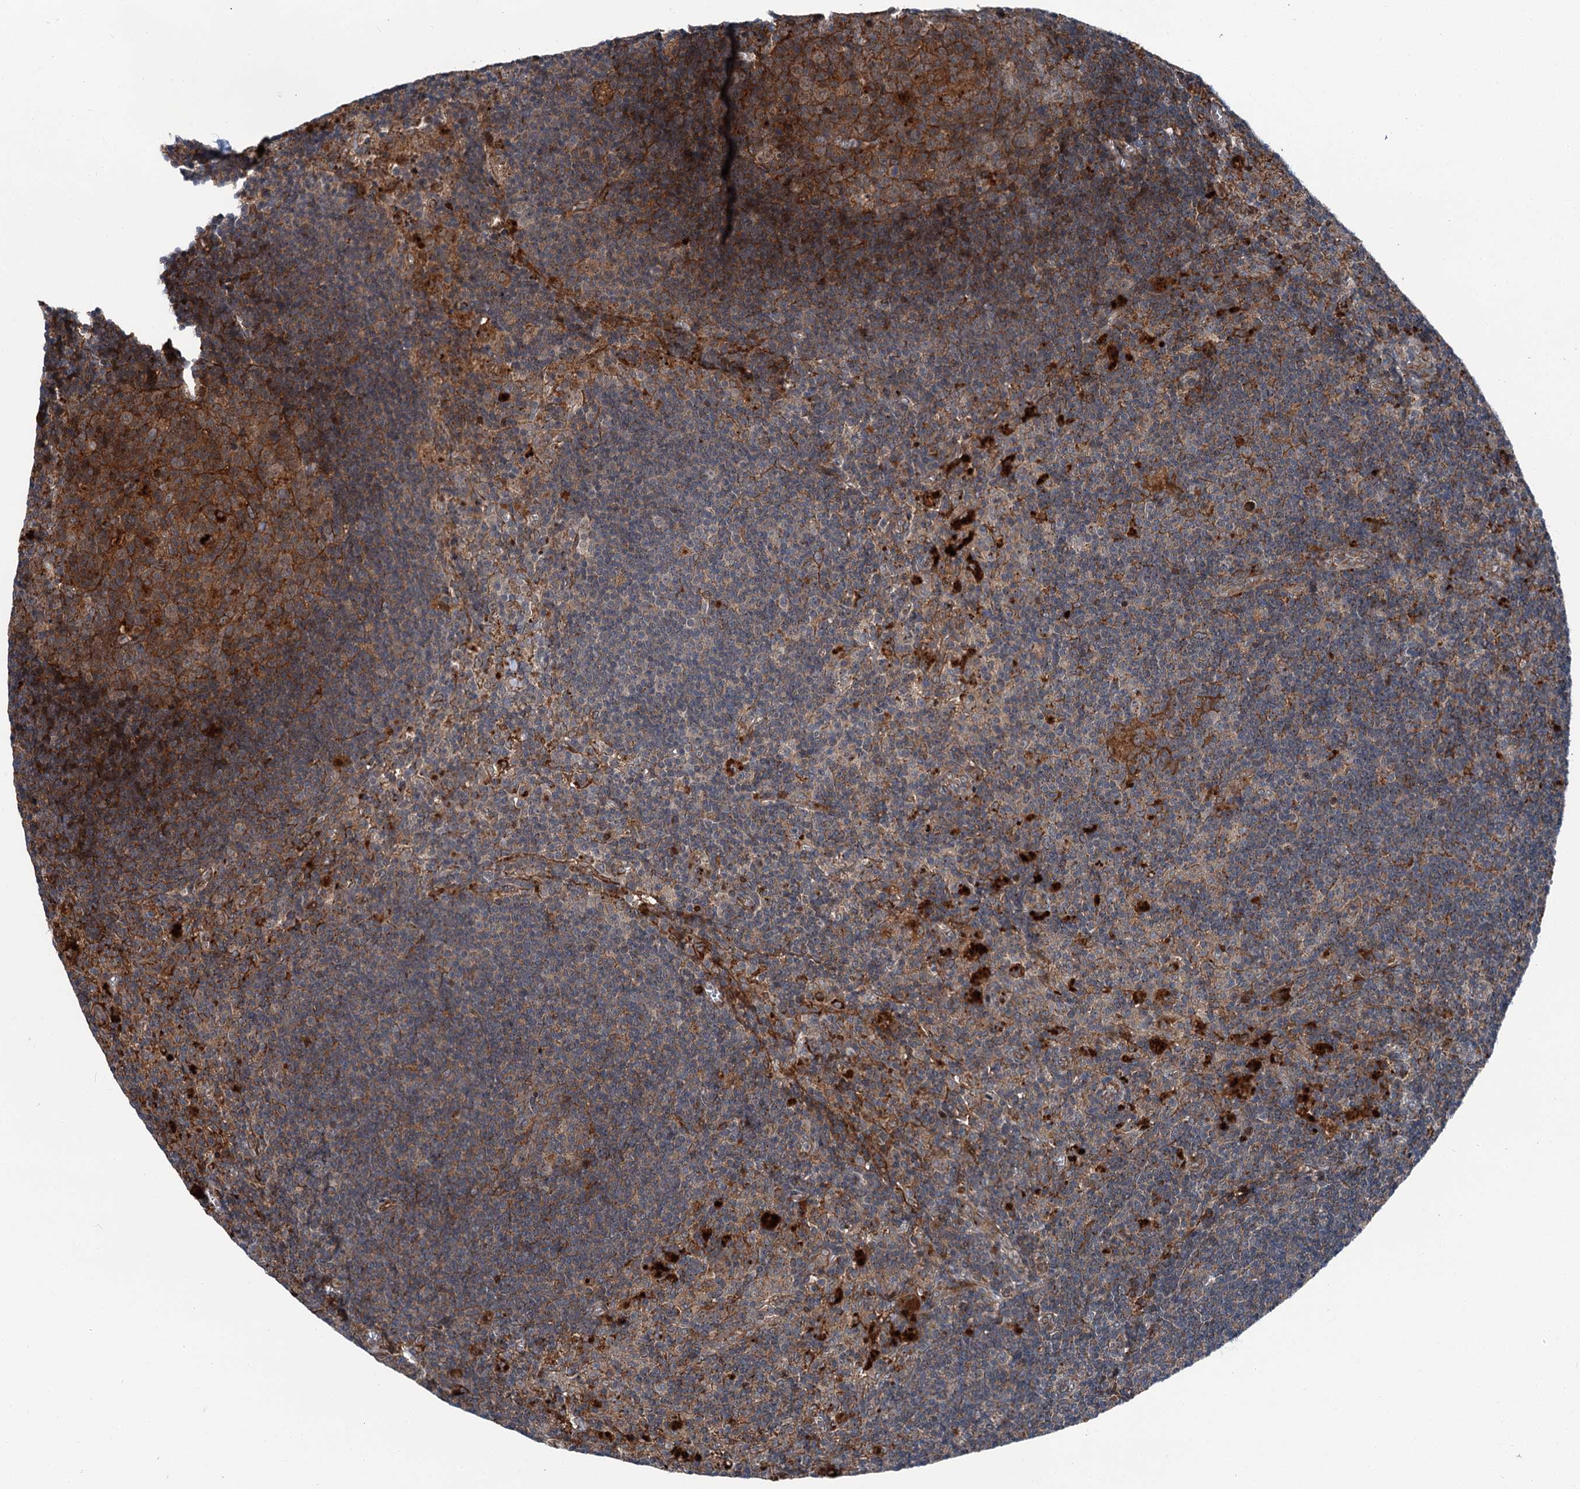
{"staining": {"intensity": "moderate", "quantity": ">75%", "location": "cytoplasmic/membranous"}, "tissue": "lymph node", "cell_type": "Germinal center cells", "image_type": "normal", "snomed": [{"axis": "morphology", "description": "Normal tissue, NOS"}, {"axis": "topography", "description": "Lymph node"}], "caption": "DAB (3,3'-diaminobenzidine) immunohistochemical staining of normal lymph node shows moderate cytoplasmic/membranous protein positivity in about >75% of germinal center cells. (brown staining indicates protein expression, while blue staining denotes nuclei).", "gene": "POLR1D", "patient": {"sex": "male", "age": 69}}